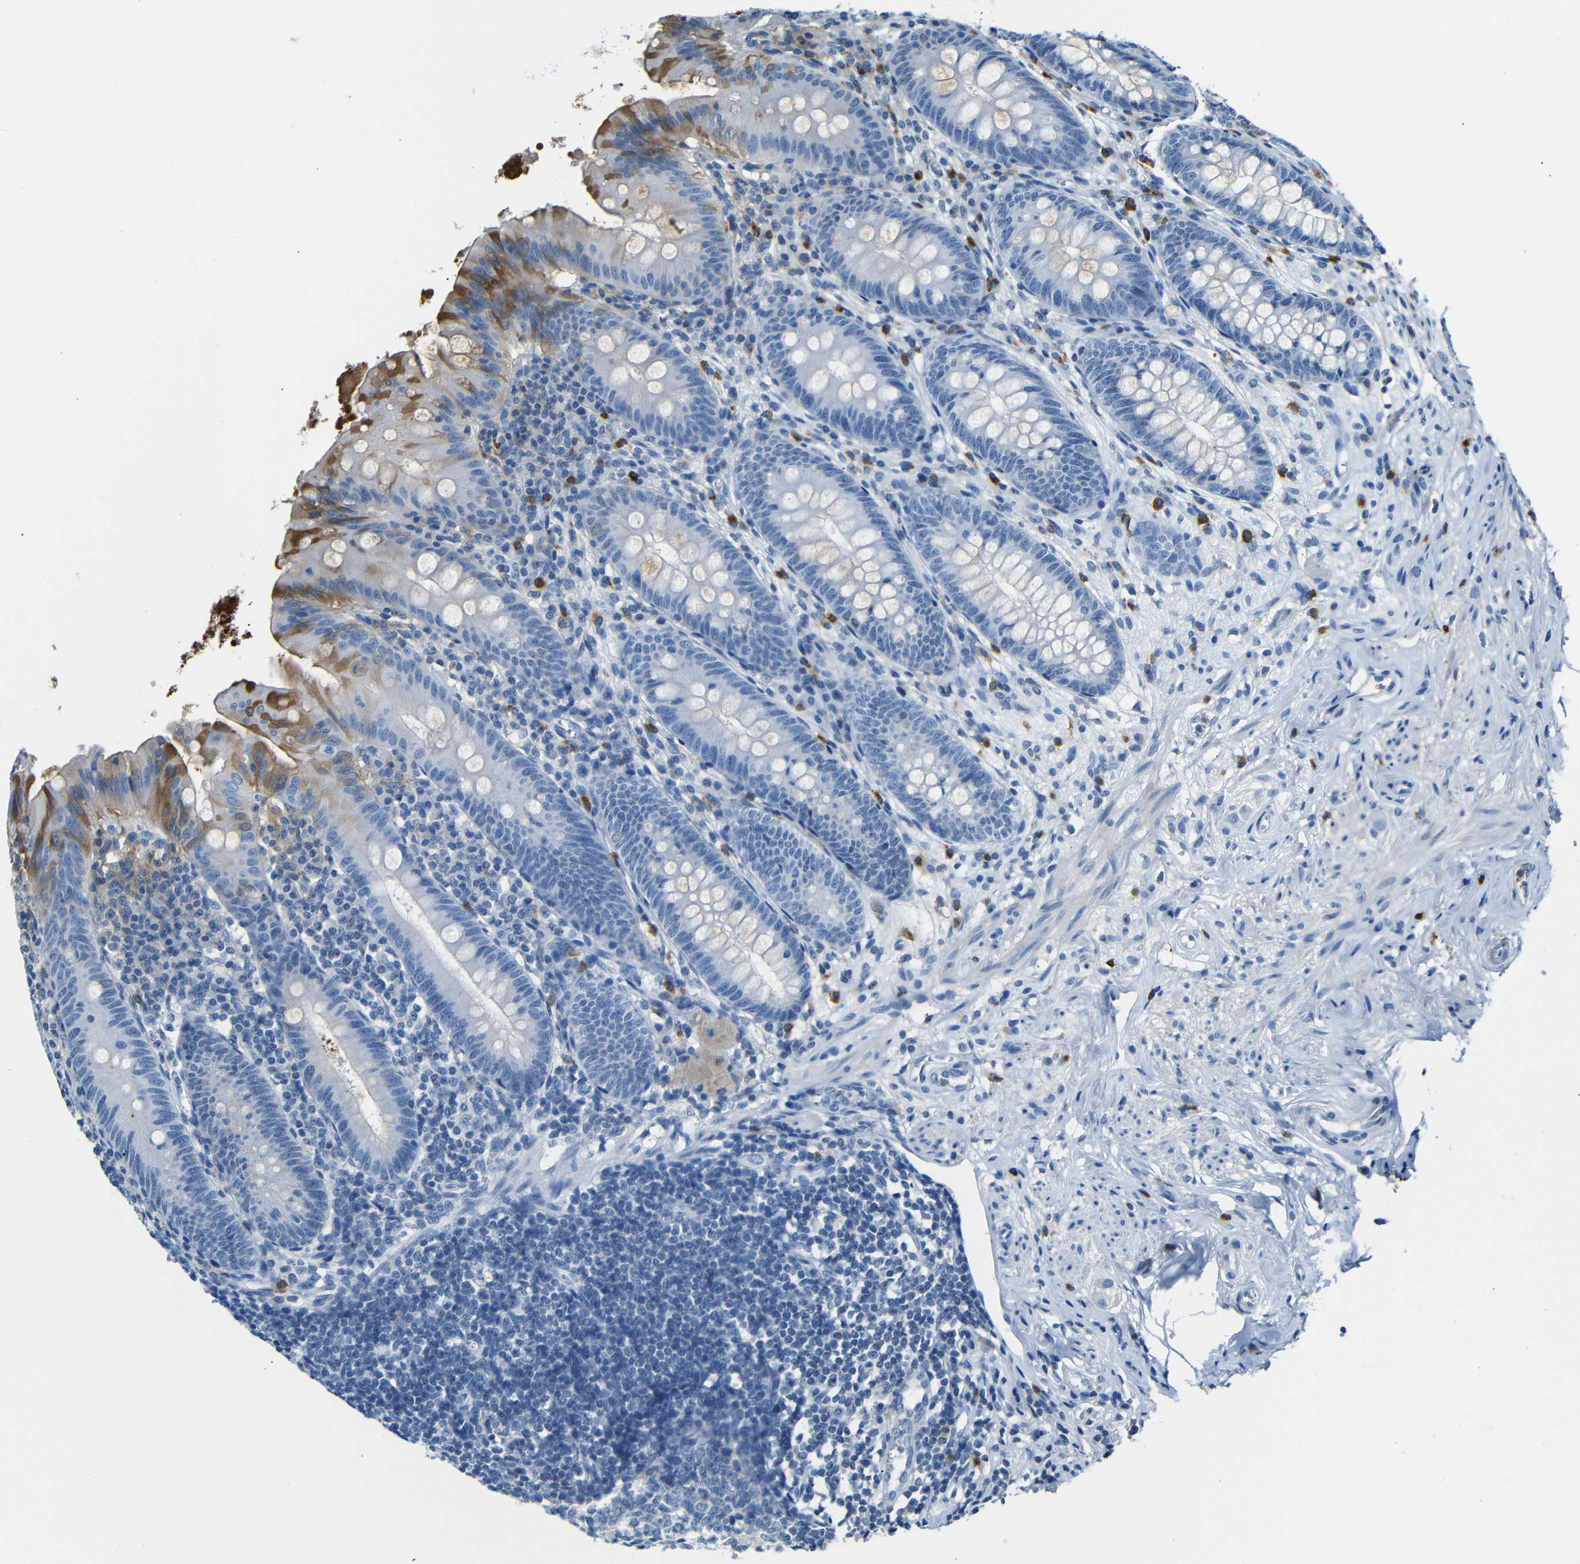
{"staining": {"intensity": "moderate", "quantity": "<25%", "location": "cytoplasmic/membranous"}, "tissue": "appendix", "cell_type": "Glandular cells", "image_type": "normal", "snomed": [{"axis": "morphology", "description": "Normal tissue, NOS"}, {"axis": "topography", "description": "Appendix"}], "caption": "A high-resolution photomicrograph shows immunohistochemistry staining of benign appendix, which exhibits moderate cytoplasmic/membranous staining in about <25% of glandular cells.", "gene": "SERPINA1", "patient": {"sex": "male", "age": 56}}